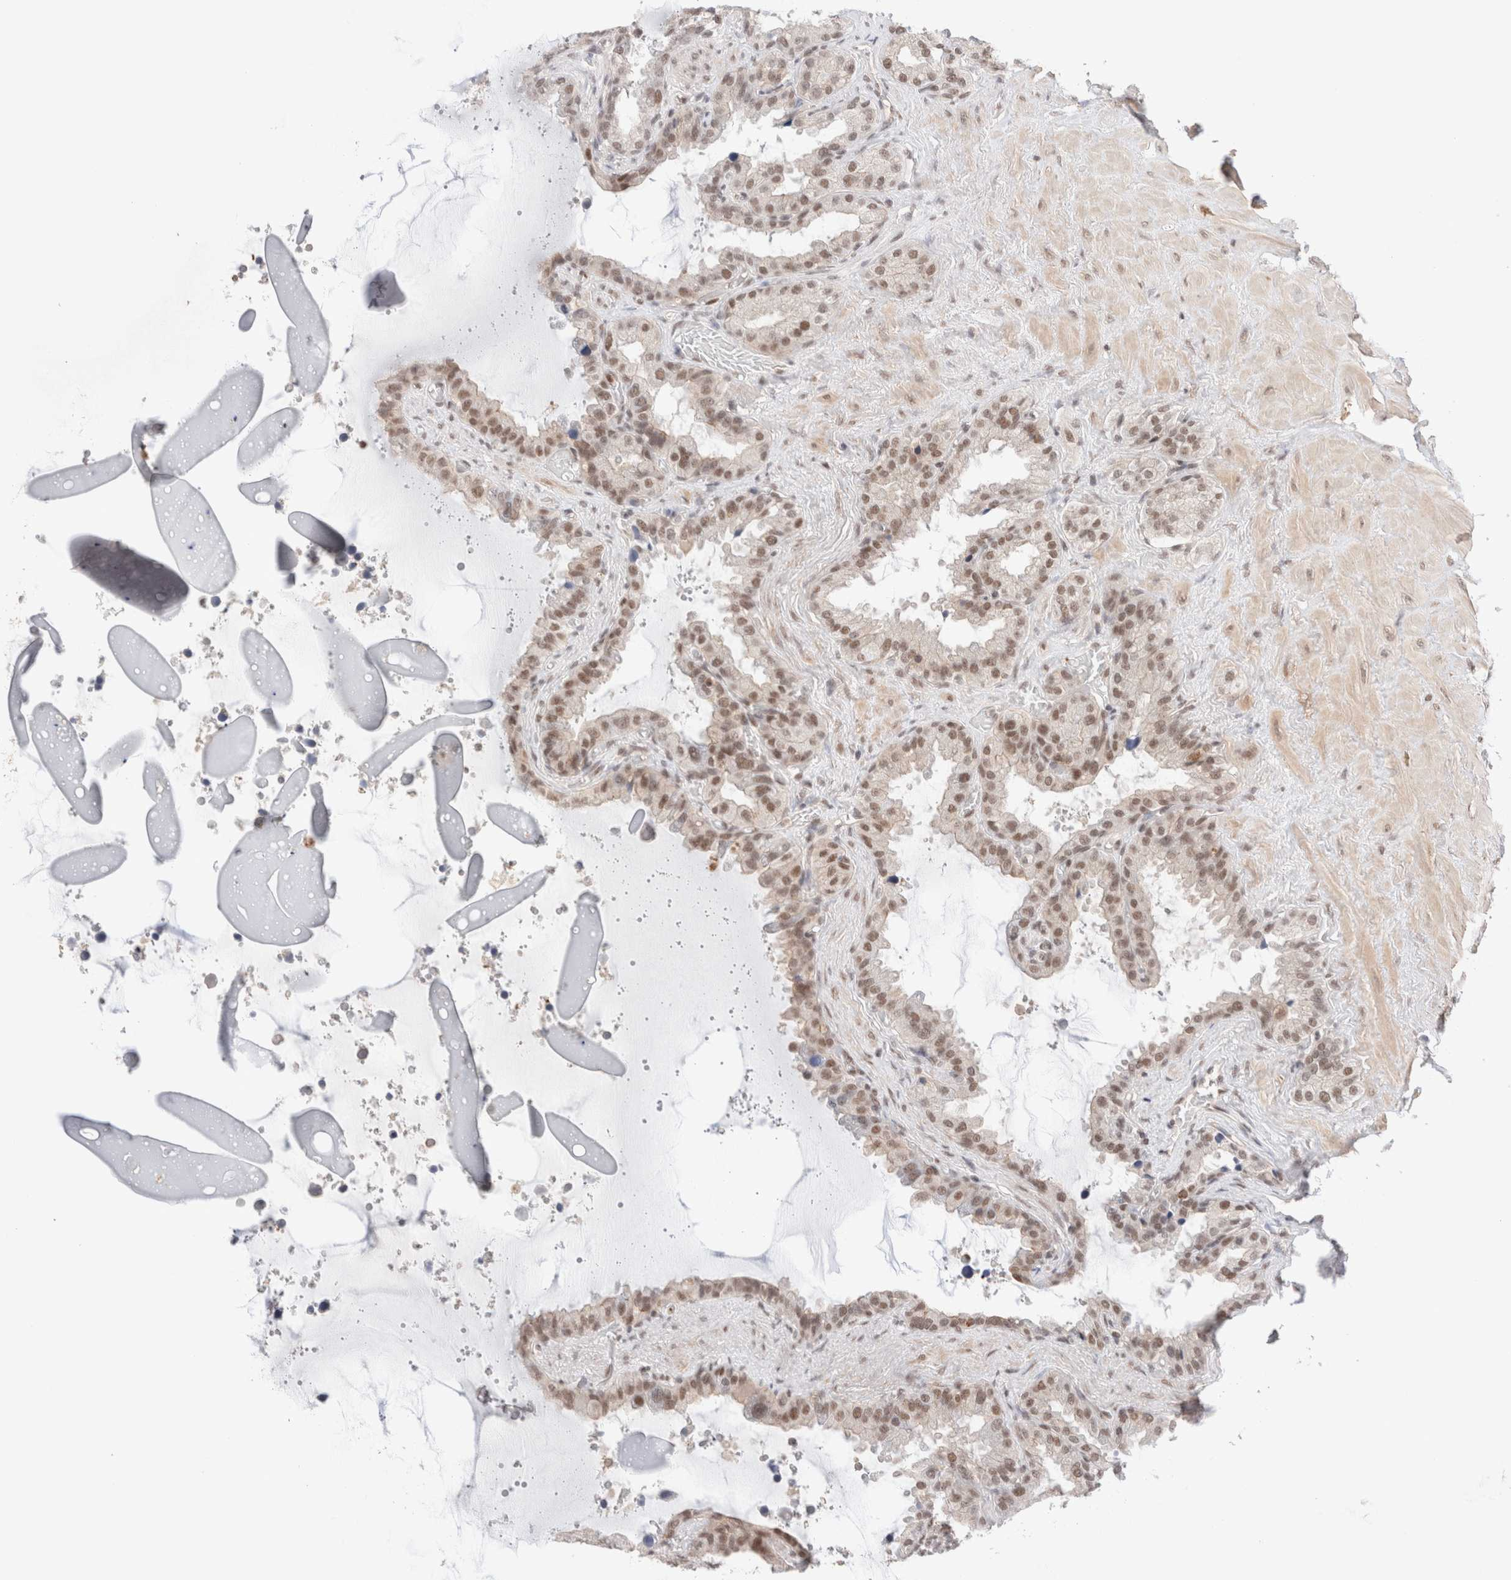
{"staining": {"intensity": "weak", "quantity": ">75%", "location": "nuclear"}, "tissue": "seminal vesicle", "cell_type": "Glandular cells", "image_type": "normal", "snomed": [{"axis": "morphology", "description": "Normal tissue, NOS"}, {"axis": "topography", "description": "Seminal veicle"}], "caption": "The image shows immunohistochemical staining of unremarkable seminal vesicle. There is weak nuclear positivity is present in about >75% of glandular cells.", "gene": "GATAD2A", "patient": {"sex": "male", "age": 46}}